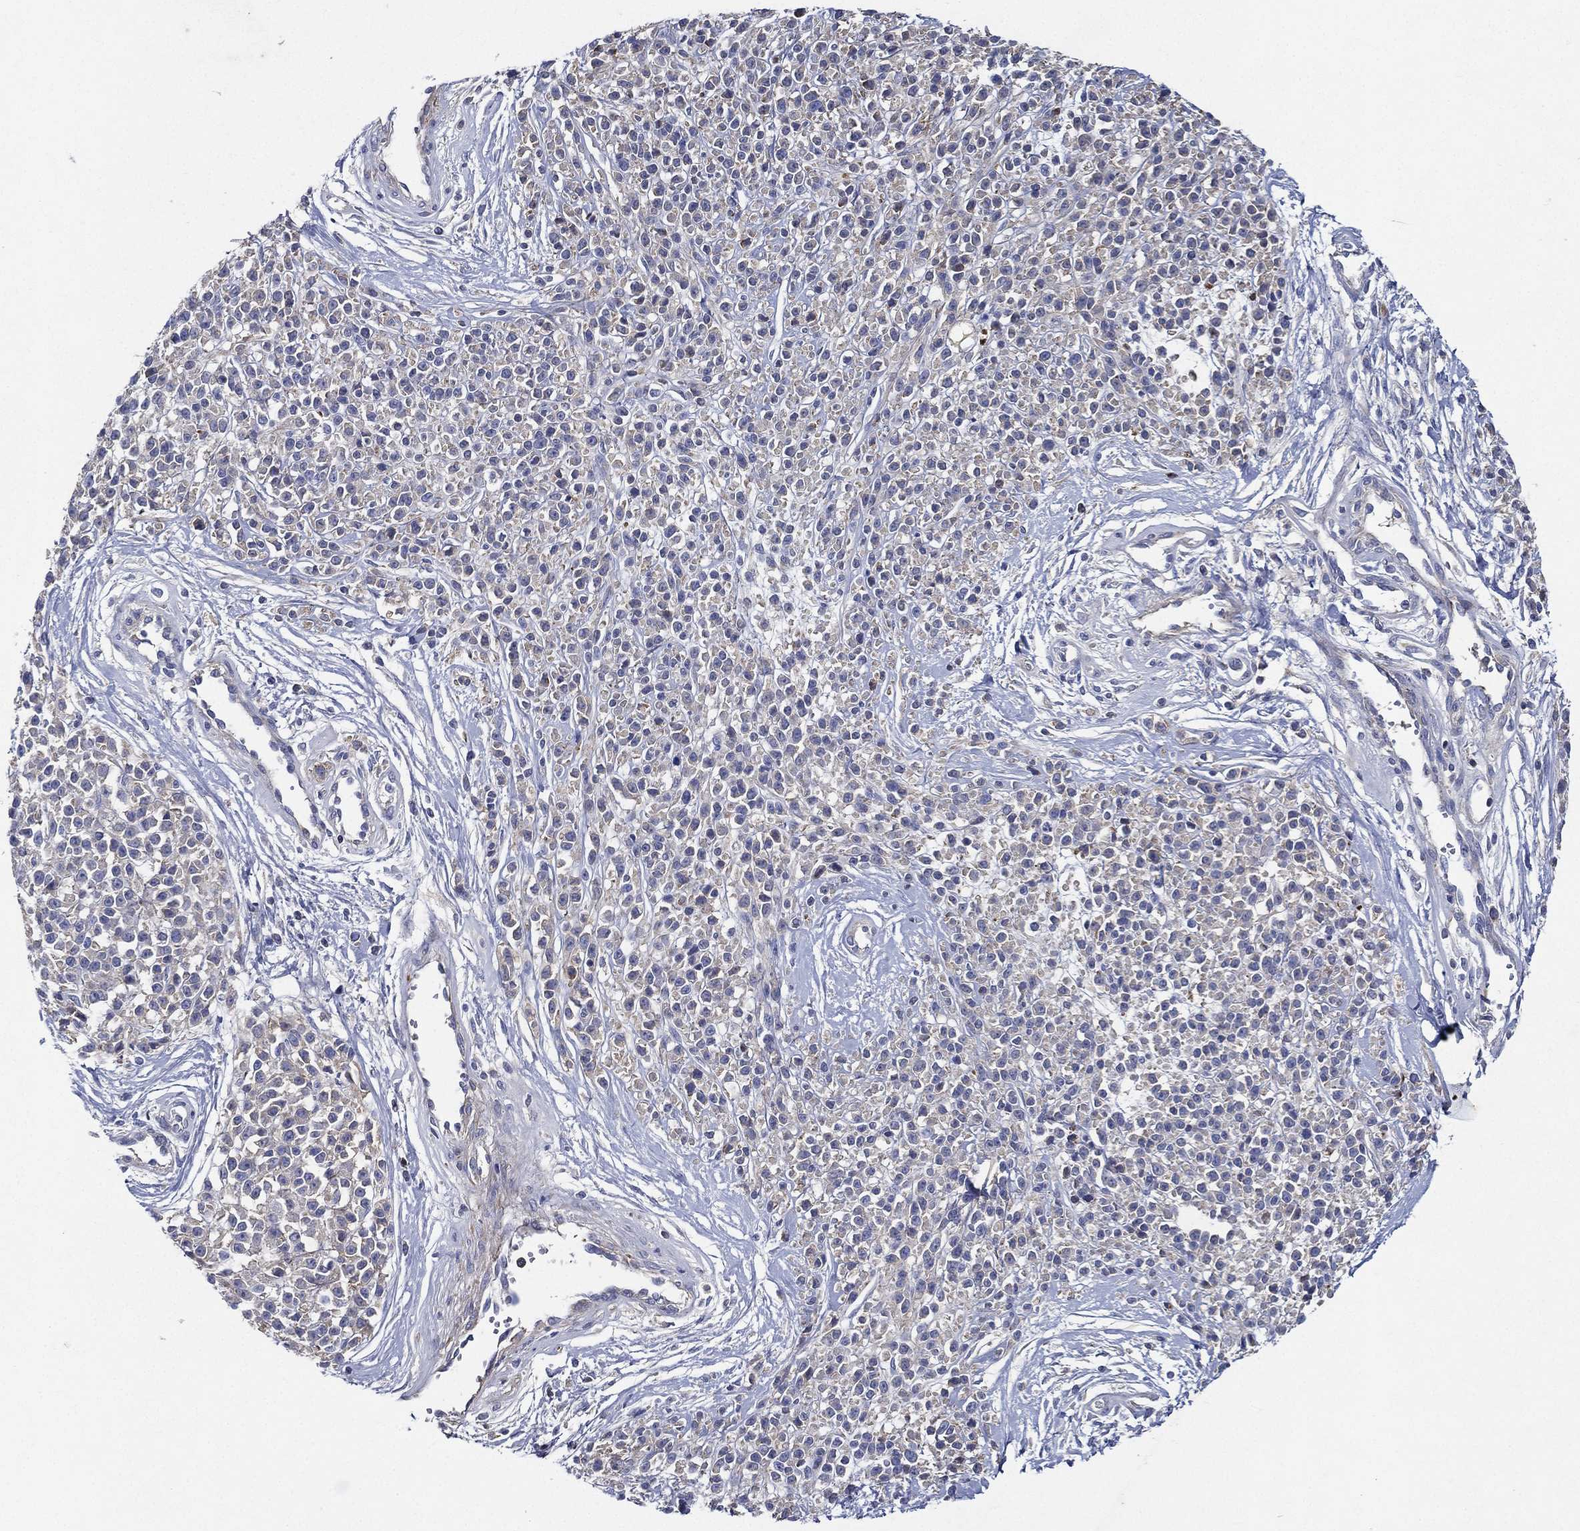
{"staining": {"intensity": "negative", "quantity": "none", "location": "none"}, "tissue": "melanoma", "cell_type": "Tumor cells", "image_type": "cancer", "snomed": [{"axis": "morphology", "description": "Malignant melanoma, NOS"}, {"axis": "topography", "description": "Skin"}, {"axis": "topography", "description": "Skin of trunk"}], "caption": "Tumor cells show no significant protein positivity in malignant melanoma. The staining is performed using DAB brown chromogen with nuclei counter-stained in using hematoxylin.", "gene": "TMPRSS11D", "patient": {"sex": "male", "age": 74}}